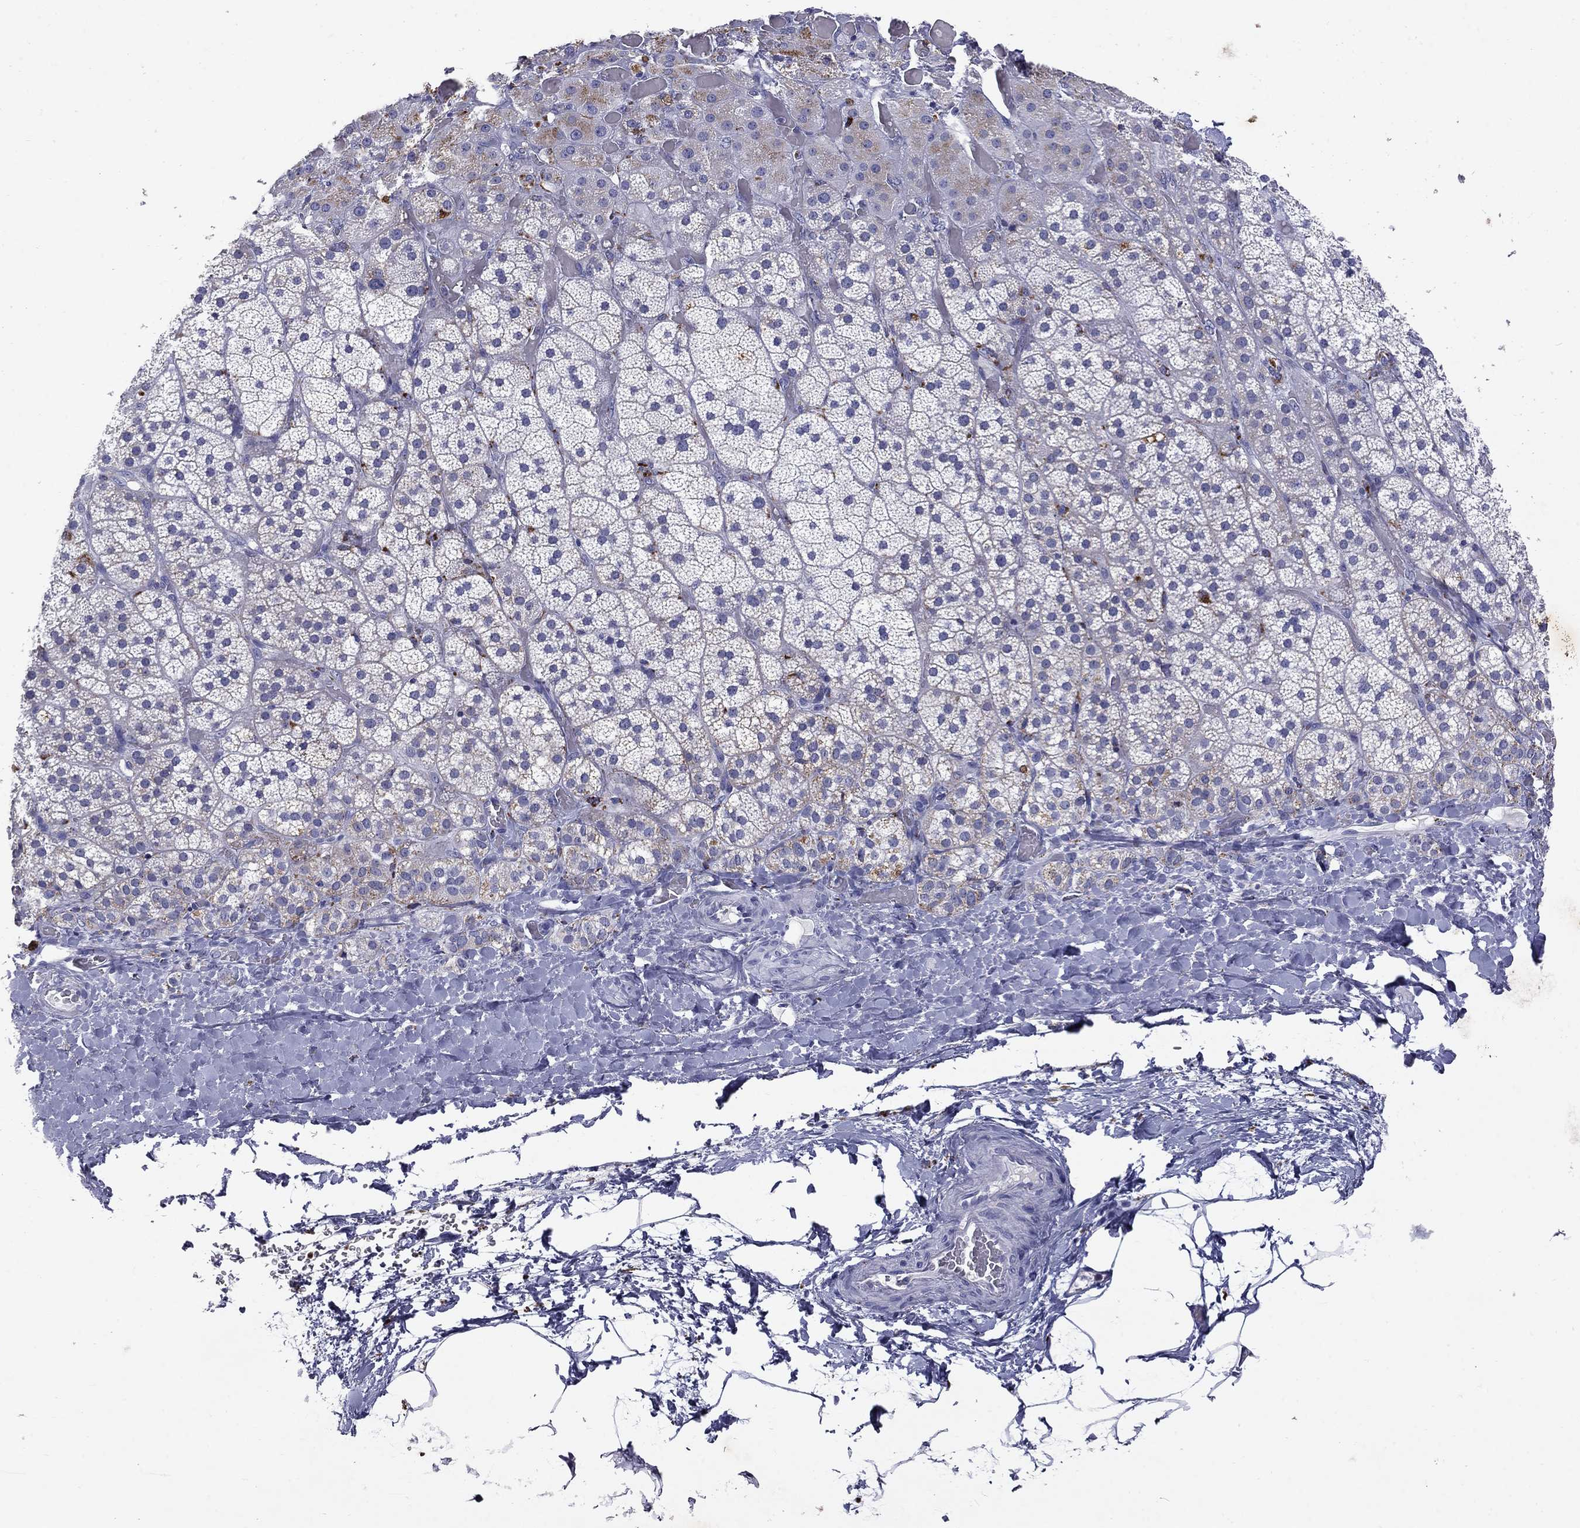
{"staining": {"intensity": "moderate", "quantity": "<25%", "location": "cytoplasmic/membranous"}, "tissue": "adrenal gland", "cell_type": "Glandular cells", "image_type": "normal", "snomed": [{"axis": "morphology", "description": "Normal tissue, NOS"}, {"axis": "topography", "description": "Adrenal gland"}], "caption": "Brown immunohistochemical staining in normal adrenal gland shows moderate cytoplasmic/membranous positivity in about <25% of glandular cells. Immunohistochemistry (ihc) stains the protein in brown and the nuclei are stained blue.", "gene": "MADCAM1", "patient": {"sex": "male", "age": 57}}